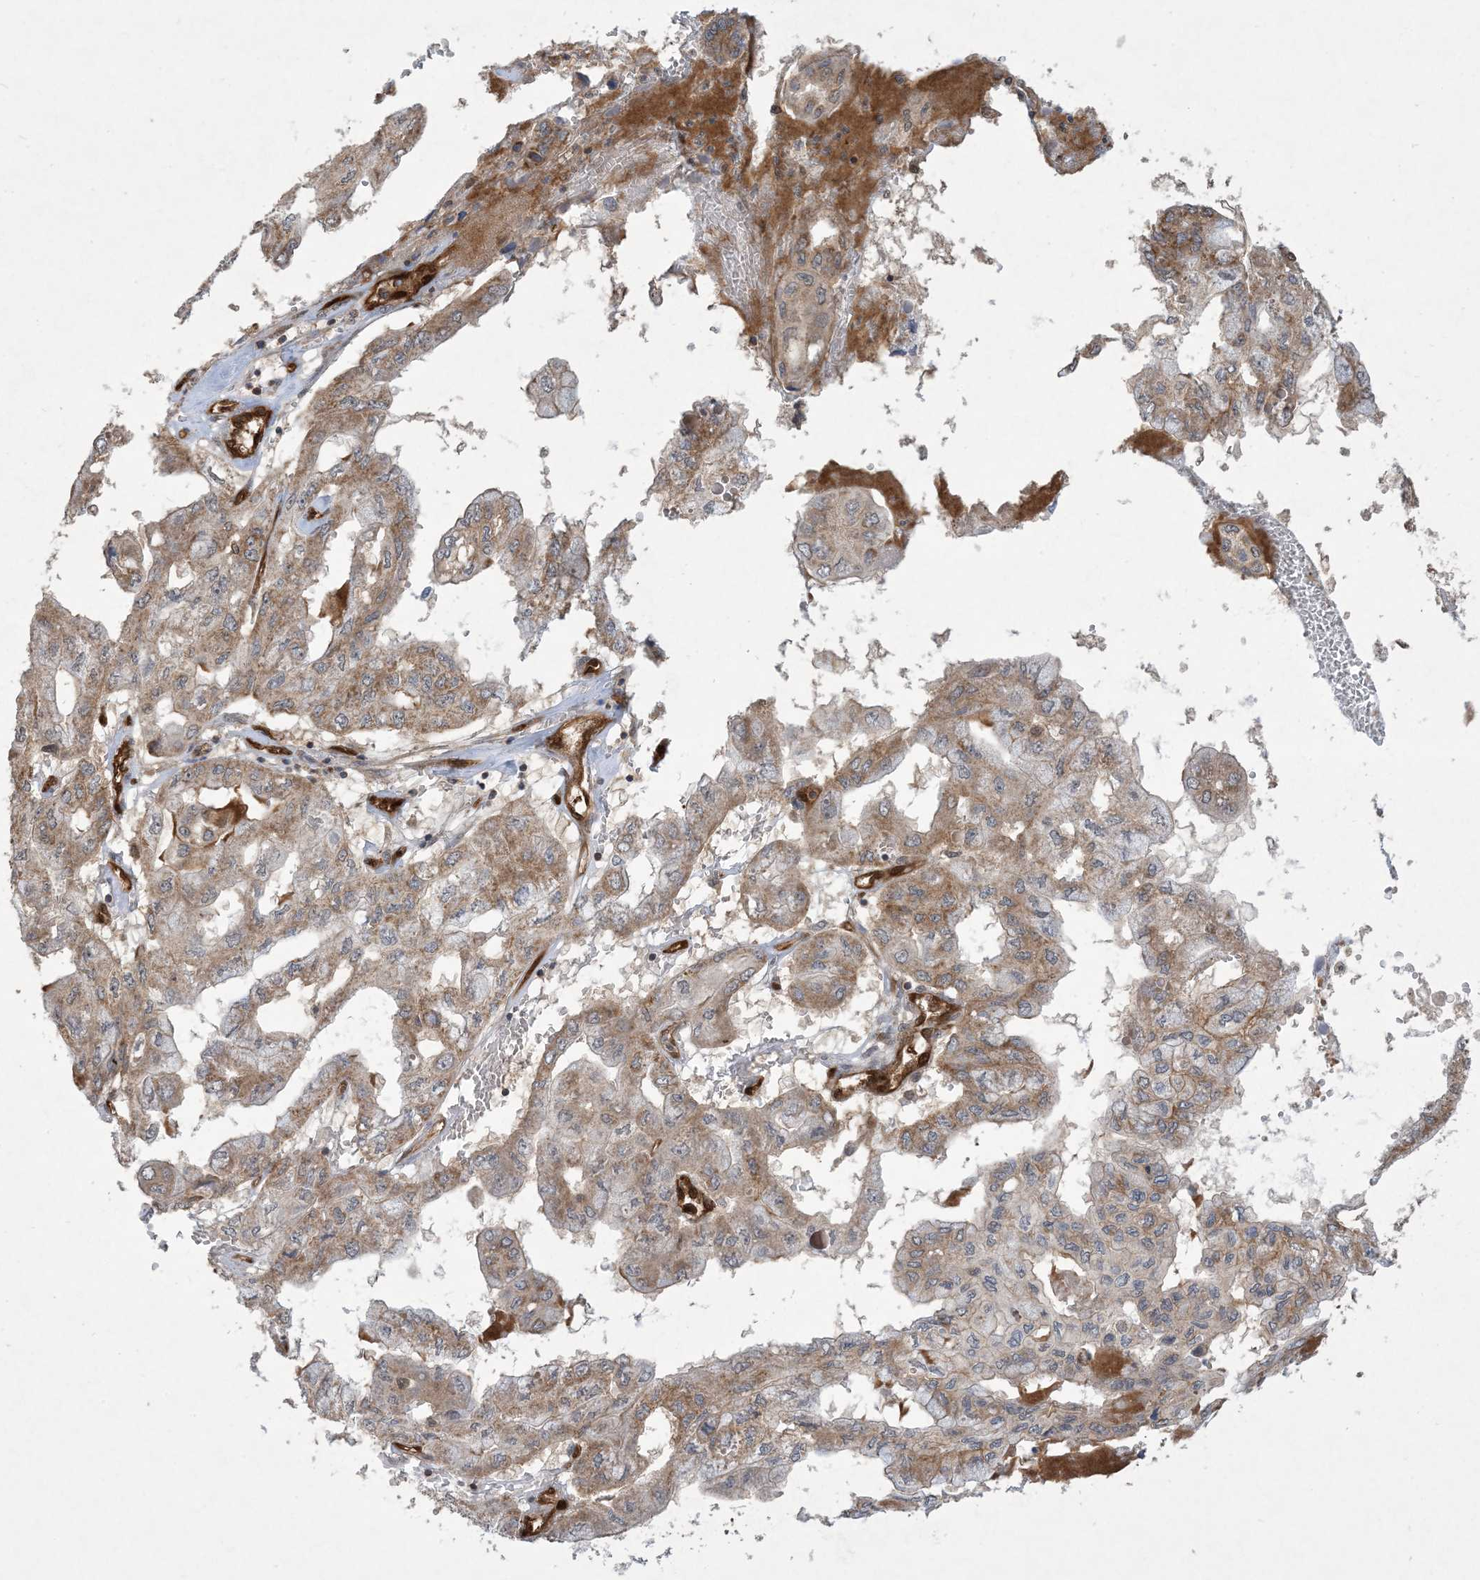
{"staining": {"intensity": "moderate", "quantity": ">75%", "location": "cytoplasmic/membranous"}, "tissue": "pancreatic cancer", "cell_type": "Tumor cells", "image_type": "cancer", "snomed": [{"axis": "morphology", "description": "Adenocarcinoma, NOS"}, {"axis": "topography", "description": "Pancreas"}], "caption": "Immunohistochemical staining of human pancreatic adenocarcinoma displays moderate cytoplasmic/membranous protein positivity in approximately >75% of tumor cells. The staining was performed using DAB, with brown indicating positive protein expression. Nuclei are stained blue with hematoxylin.", "gene": "PPM1F", "patient": {"sex": "male", "age": 51}}